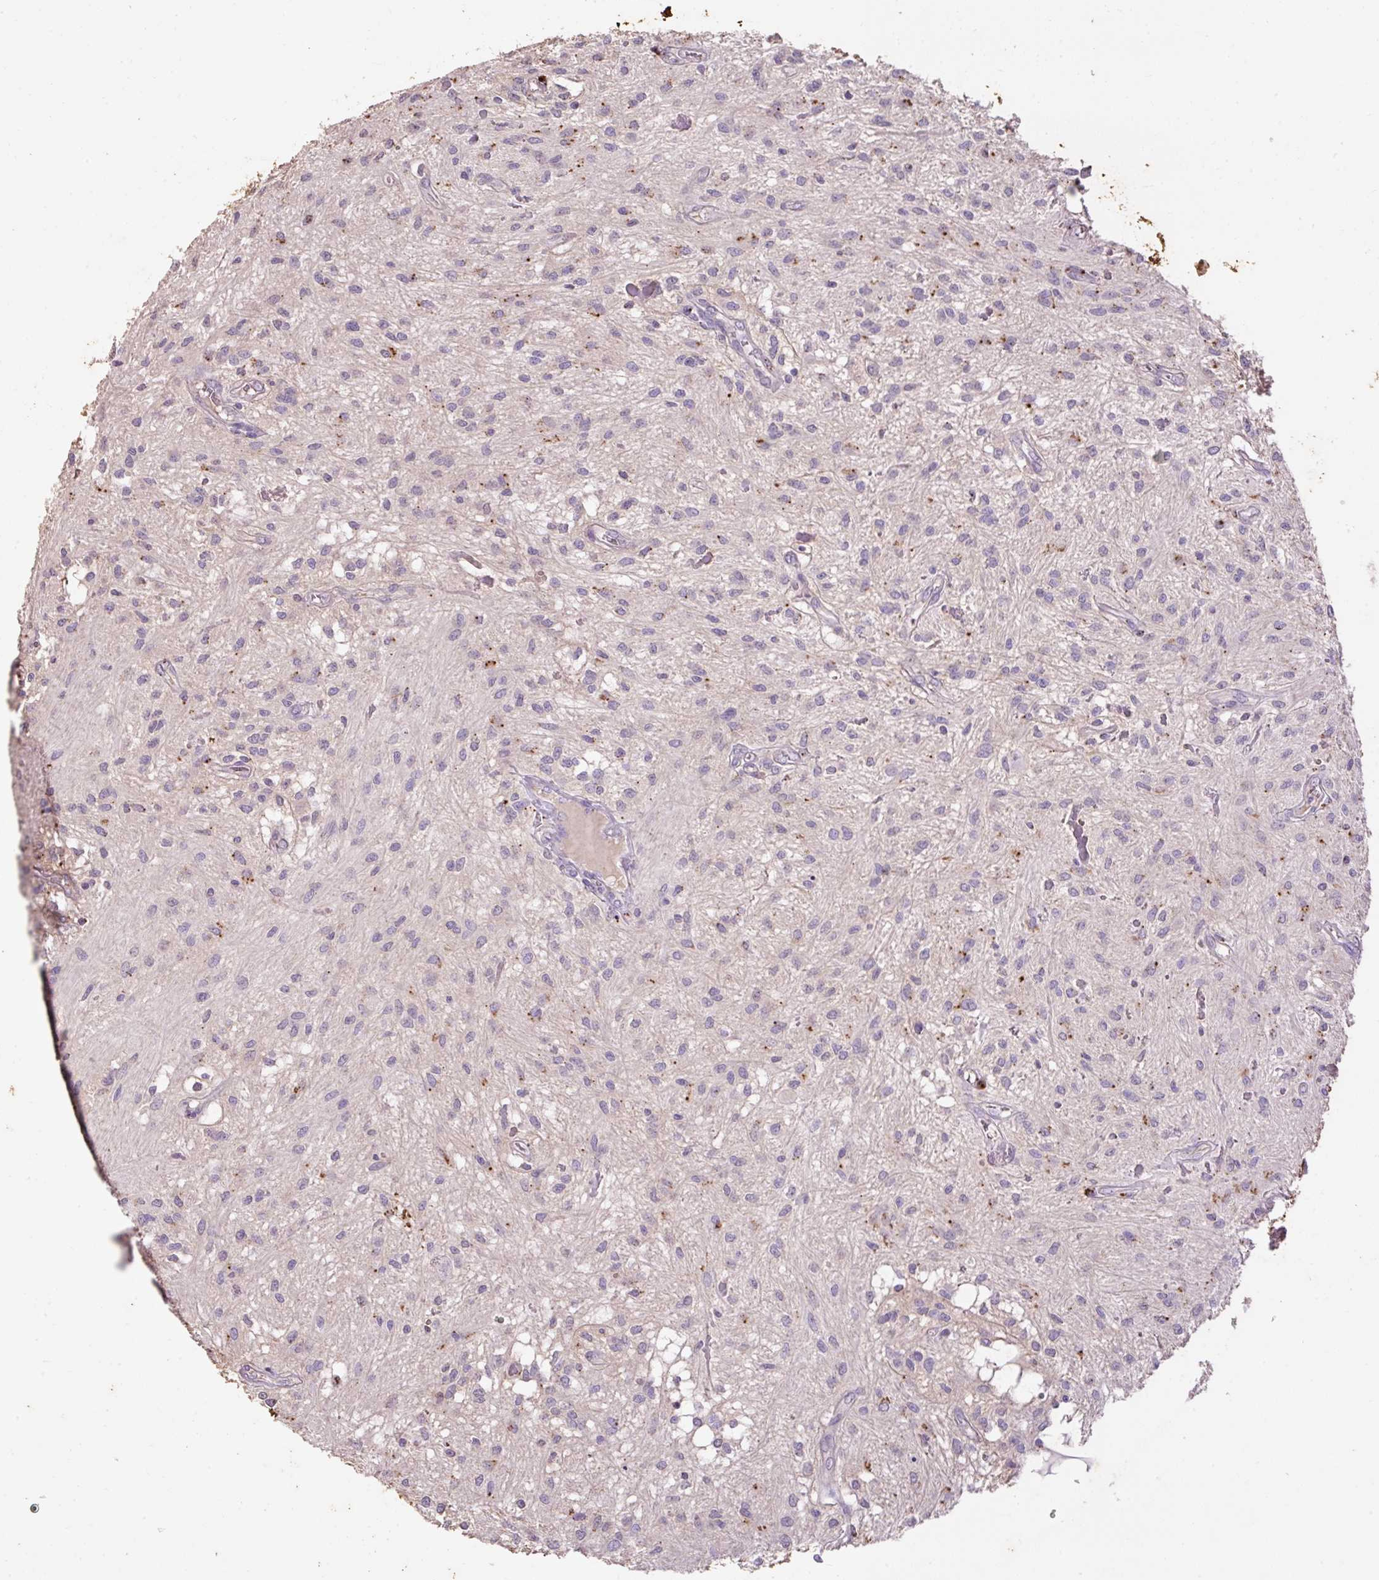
{"staining": {"intensity": "negative", "quantity": "none", "location": "none"}, "tissue": "glioma", "cell_type": "Tumor cells", "image_type": "cancer", "snomed": [{"axis": "morphology", "description": "Glioma, malignant, Low grade"}, {"axis": "topography", "description": "Cerebellum"}], "caption": "Low-grade glioma (malignant) was stained to show a protein in brown. There is no significant expression in tumor cells. The staining is performed using DAB (3,3'-diaminobenzidine) brown chromogen with nuclei counter-stained in using hematoxylin.", "gene": "LRTM2", "patient": {"sex": "female", "age": 14}}